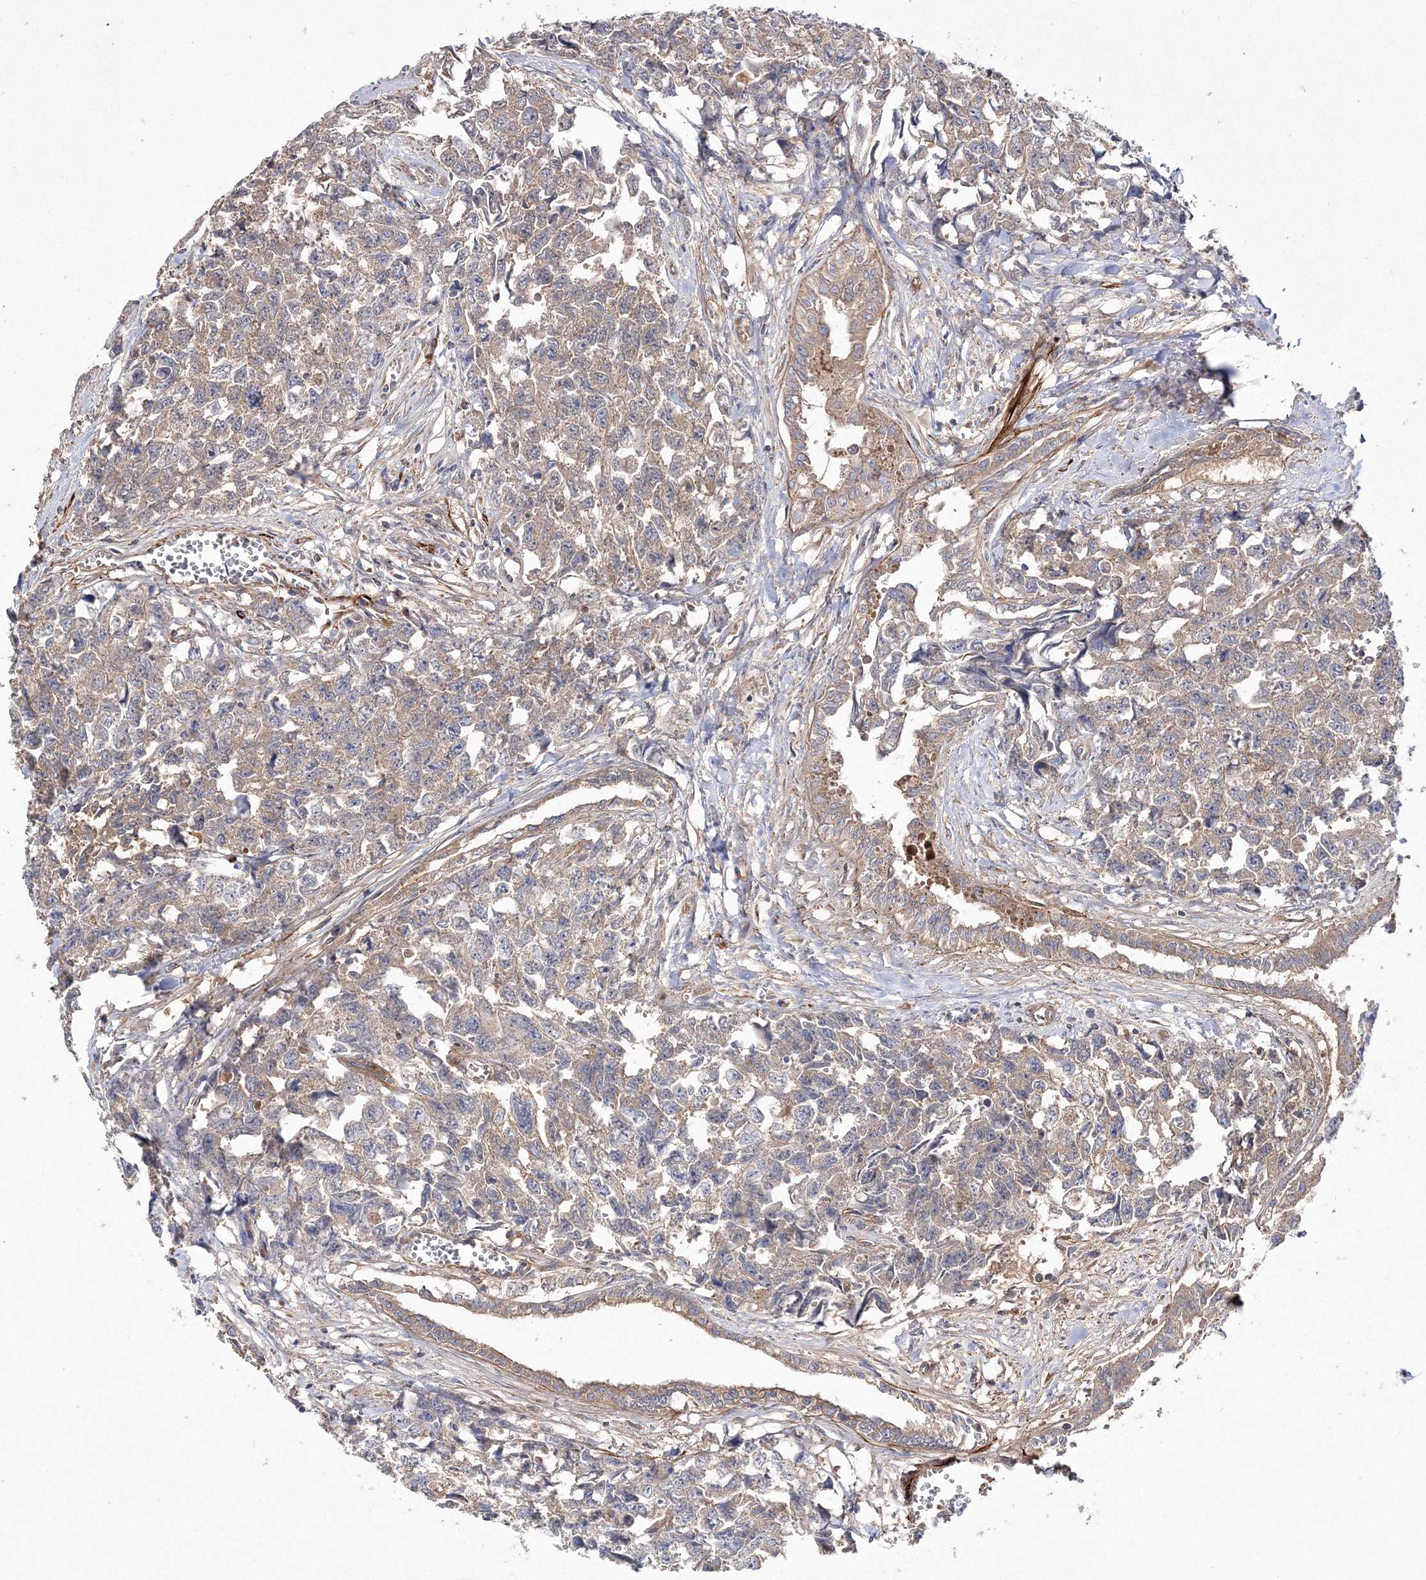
{"staining": {"intensity": "weak", "quantity": "25%-75%", "location": "cytoplasmic/membranous"}, "tissue": "testis cancer", "cell_type": "Tumor cells", "image_type": "cancer", "snomed": [{"axis": "morphology", "description": "Carcinoma, Embryonal, NOS"}, {"axis": "topography", "description": "Testis"}], "caption": "A brown stain highlights weak cytoplasmic/membranous staining of a protein in testis cancer tumor cells.", "gene": "ZSWIM6", "patient": {"sex": "male", "age": 31}}